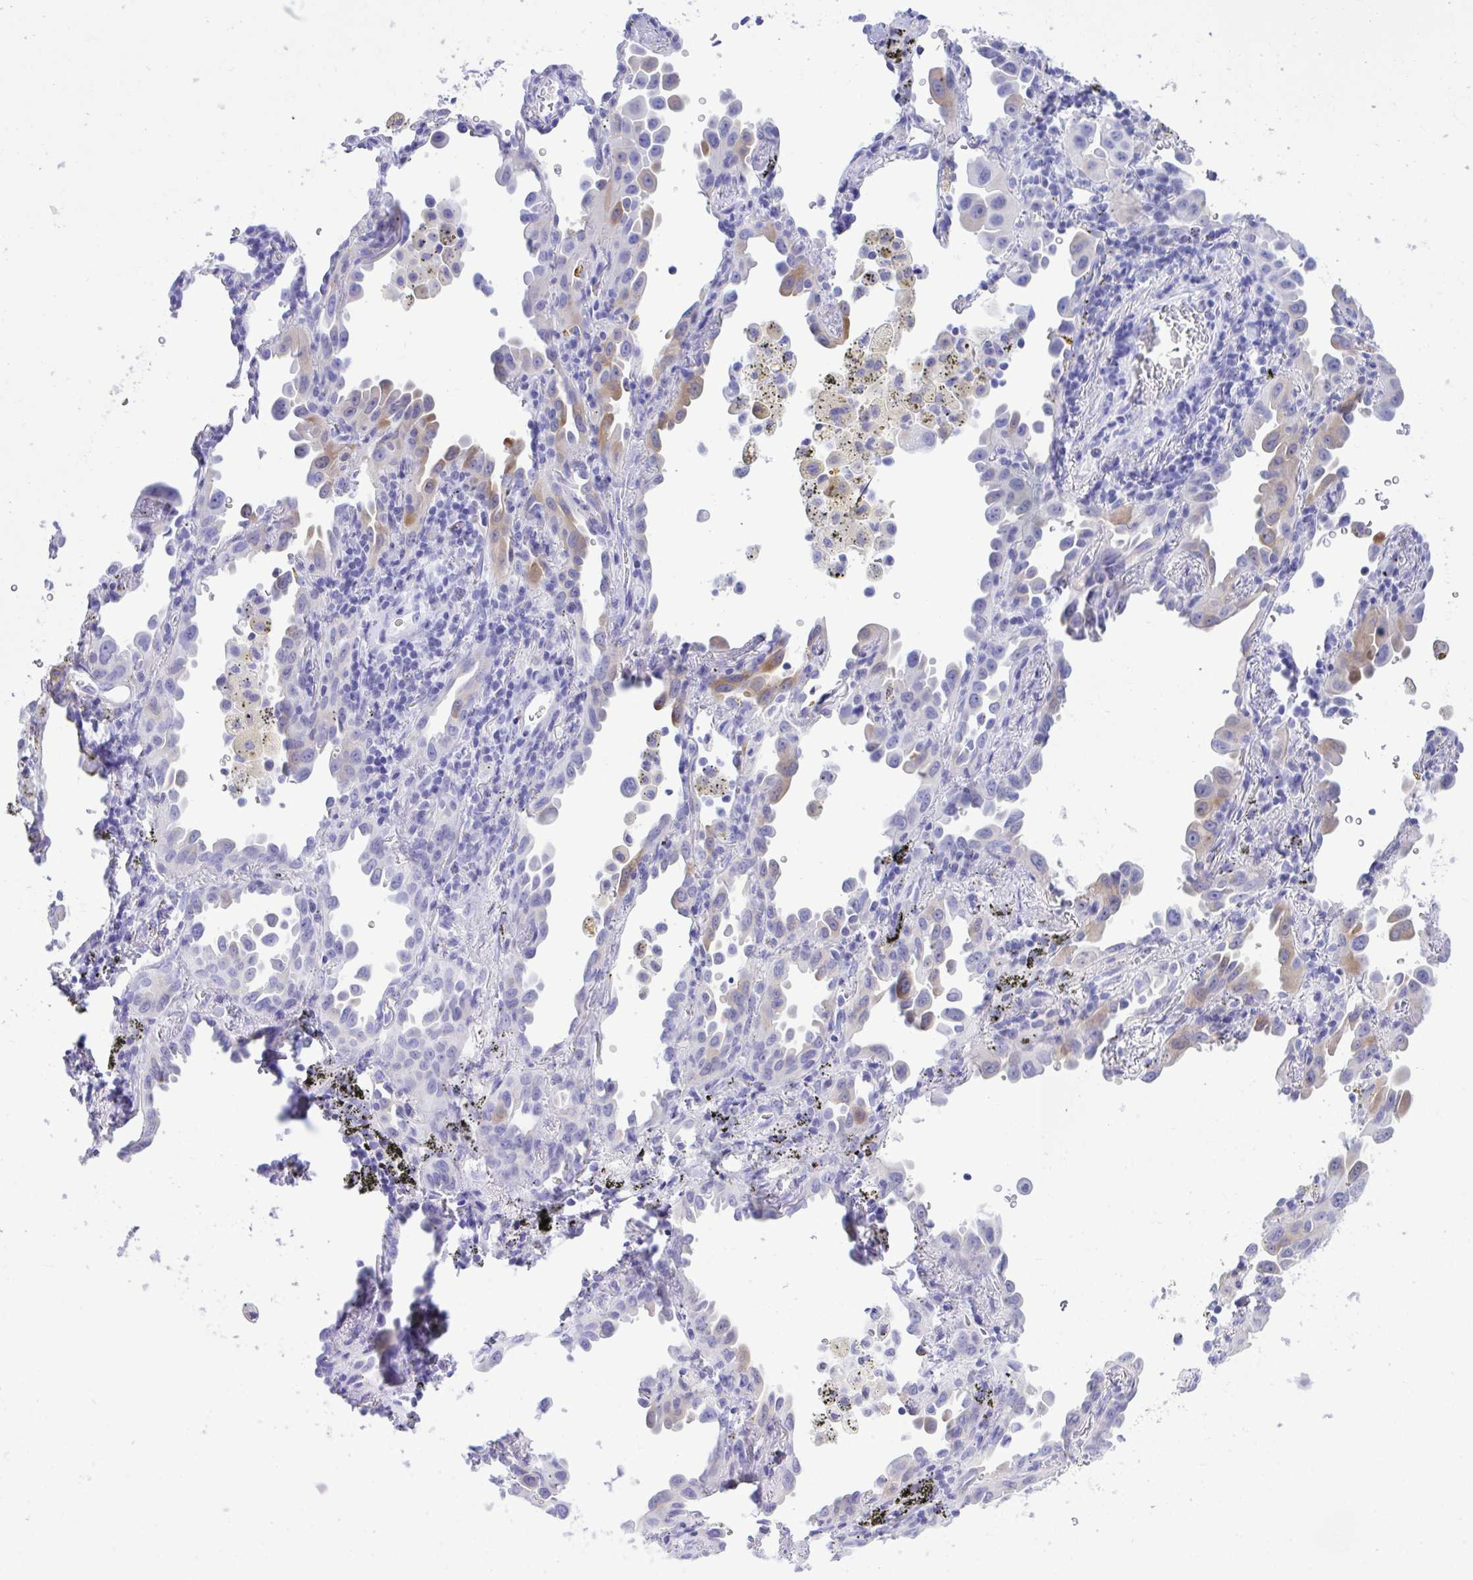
{"staining": {"intensity": "moderate", "quantity": "<25%", "location": "cytoplasmic/membranous"}, "tissue": "lung cancer", "cell_type": "Tumor cells", "image_type": "cancer", "snomed": [{"axis": "morphology", "description": "Adenocarcinoma, NOS"}, {"axis": "topography", "description": "Lung"}], "caption": "Human lung cancer stained with a protein marker demonstrates moderate staining in tumor cells.", "gene": "BEX5", "patient": {"sex": "male", "age": 68}}